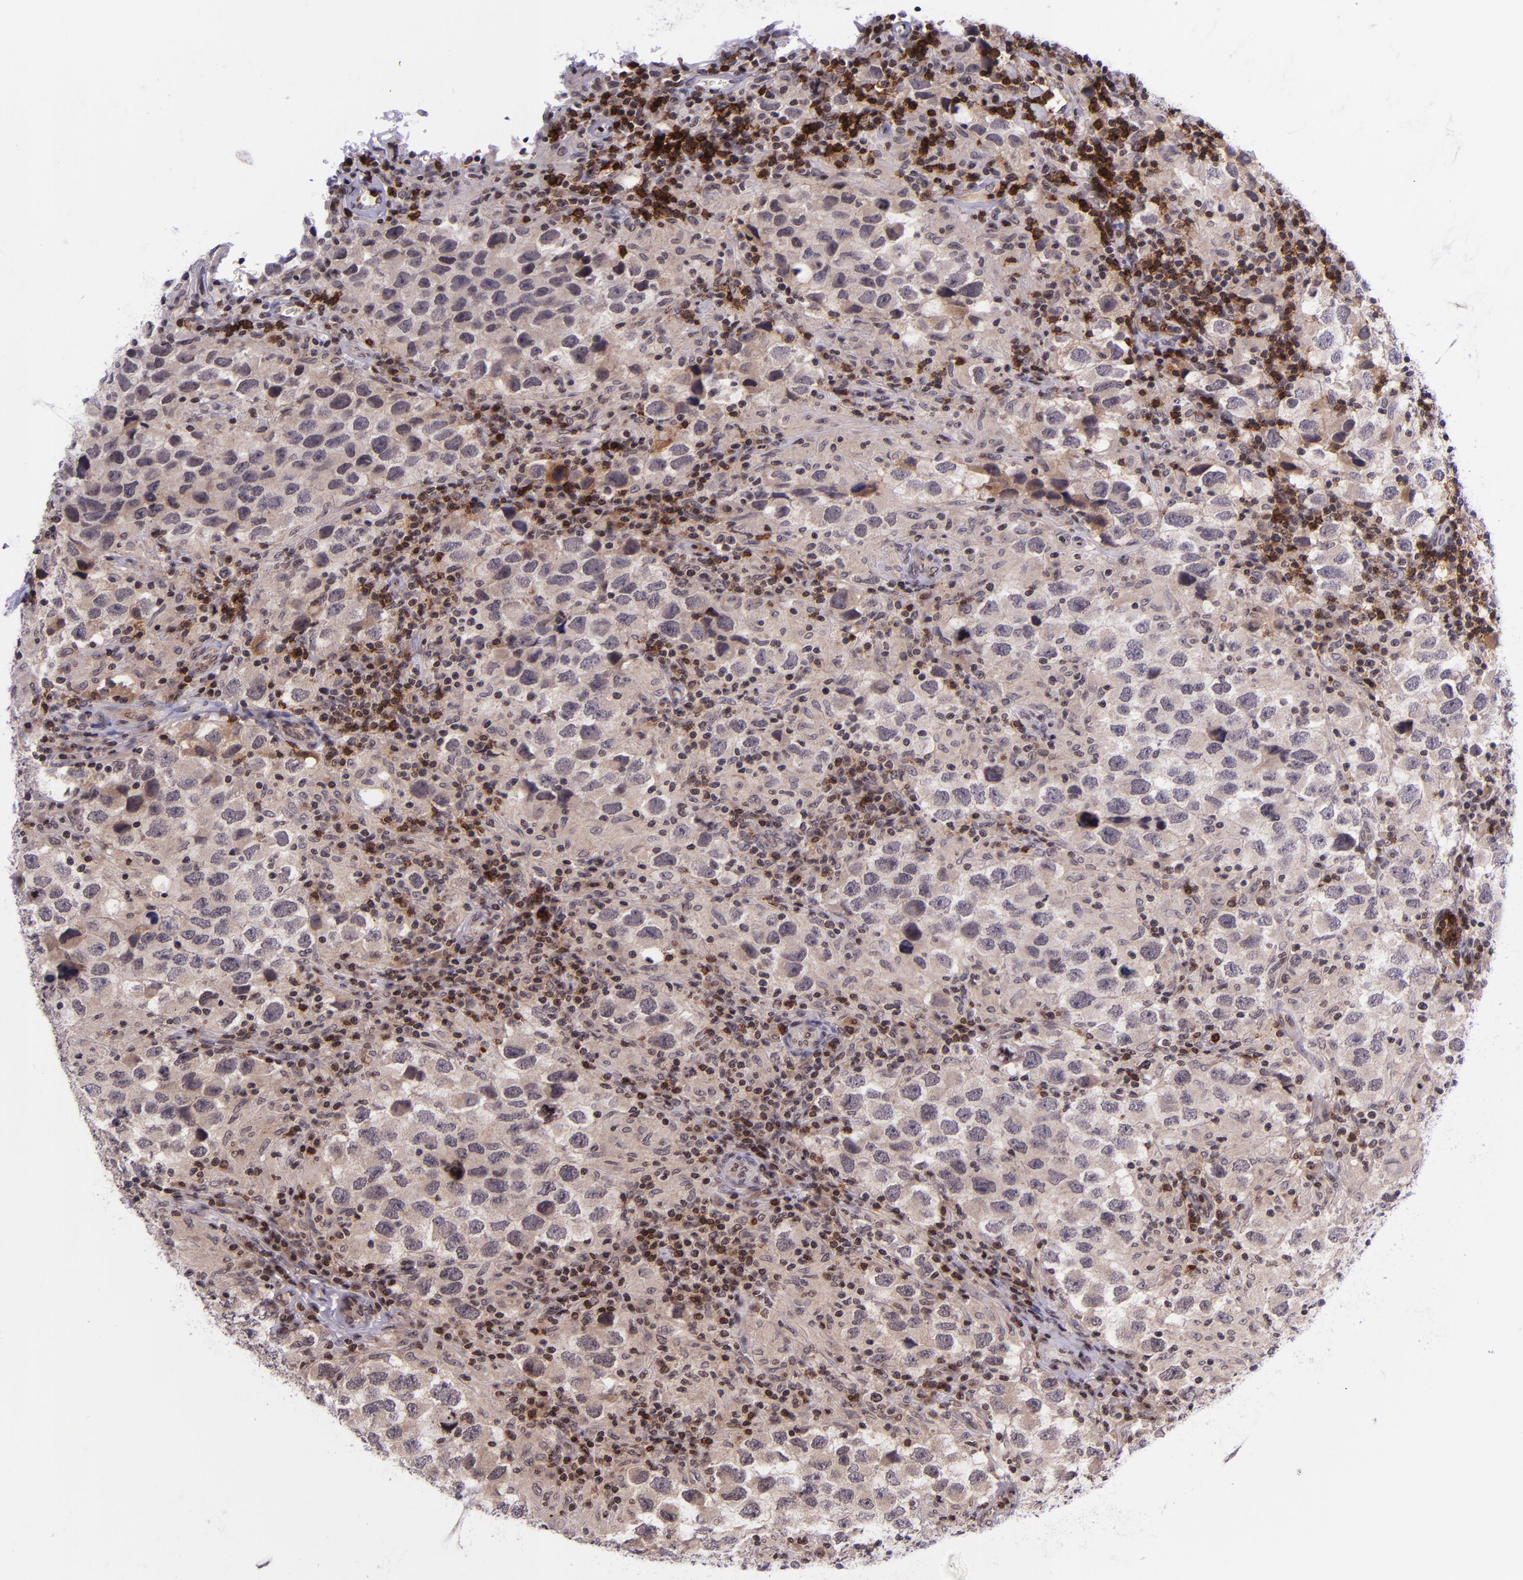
{"staining": {"intensity": "weak", "quantity": "25%-75%", "location": "cytoplasmic/membranous"}, "tissue": "testis cancer", "cell_type": "Tumor cells", "image_type": "cancer", "snomed": [{"axis": "morphology", "description": "Carcinoma, Embryonal, NOS"}, {"axis": "topography", "description": "Testis"}], "caption": "Immunohistochemical staining of testis cancer (embryonal carcinoma) reveals weak cytoplasmic/membranous protein staining in about 25%-75% of tumor cells.", "gene": "SELL", "patient": {"sex": "male", "age": 21}}